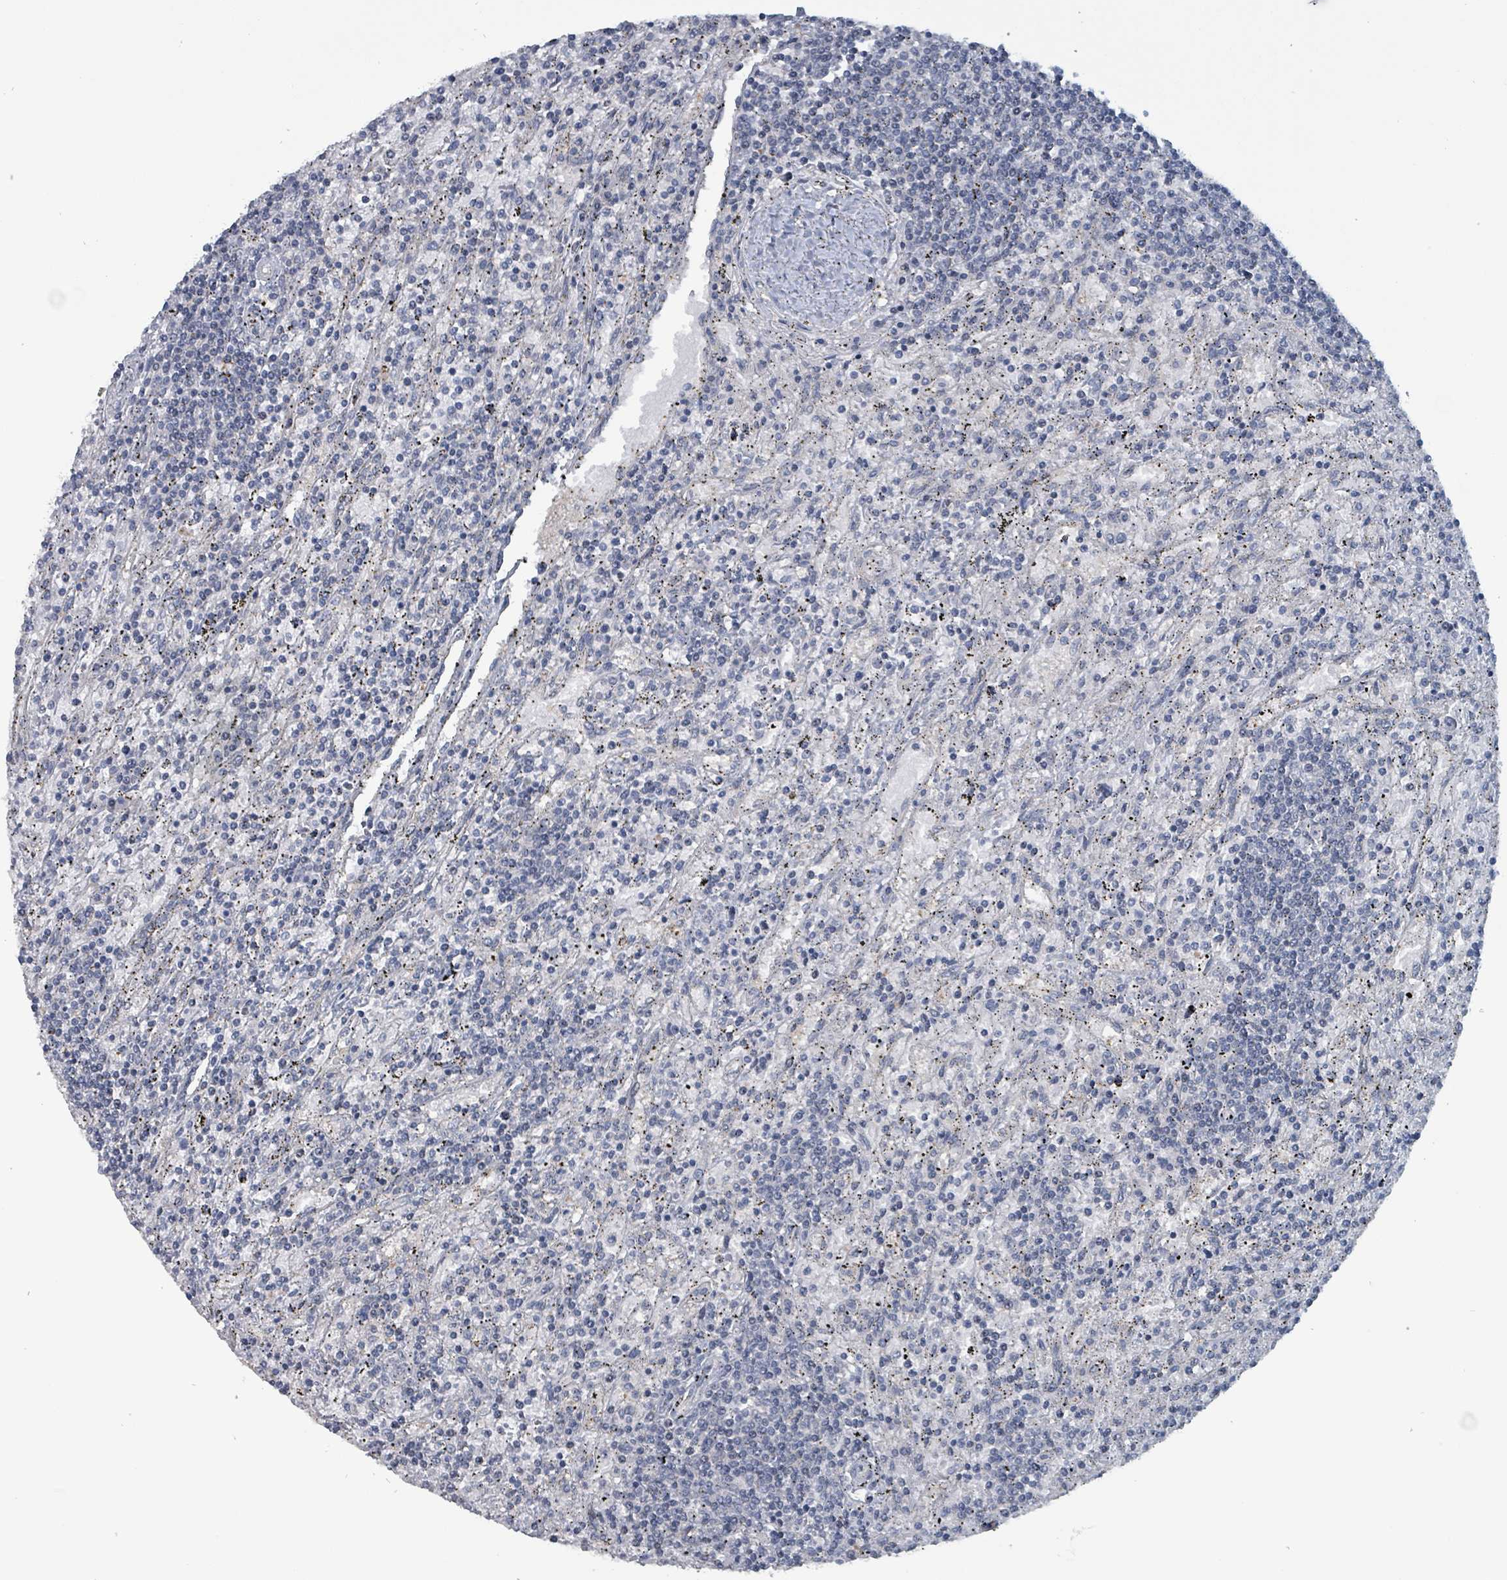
{"staining": {"intensity": "negative", "quantity": "none", "location": "none"}, "tissue": "lymphoma", "cell_type": "Tumor cells", "image_type": "cancer", "snomed": [{"axis": "morphology", "description": "Malignant lymphoma, non-Hodgkin's type, Low grade"}, {"axis": "topography", "description": "Spleen"}], "caption": "Tumor cells show no significant expression in lymphoma. The staining is performed using DAB (3,3'-diaminobenzidine) brown chromogen with nuclei counter-stained in using hematoxylin.", "gene": "BIVM", "patient": {"sex": "male", "age": 76}}